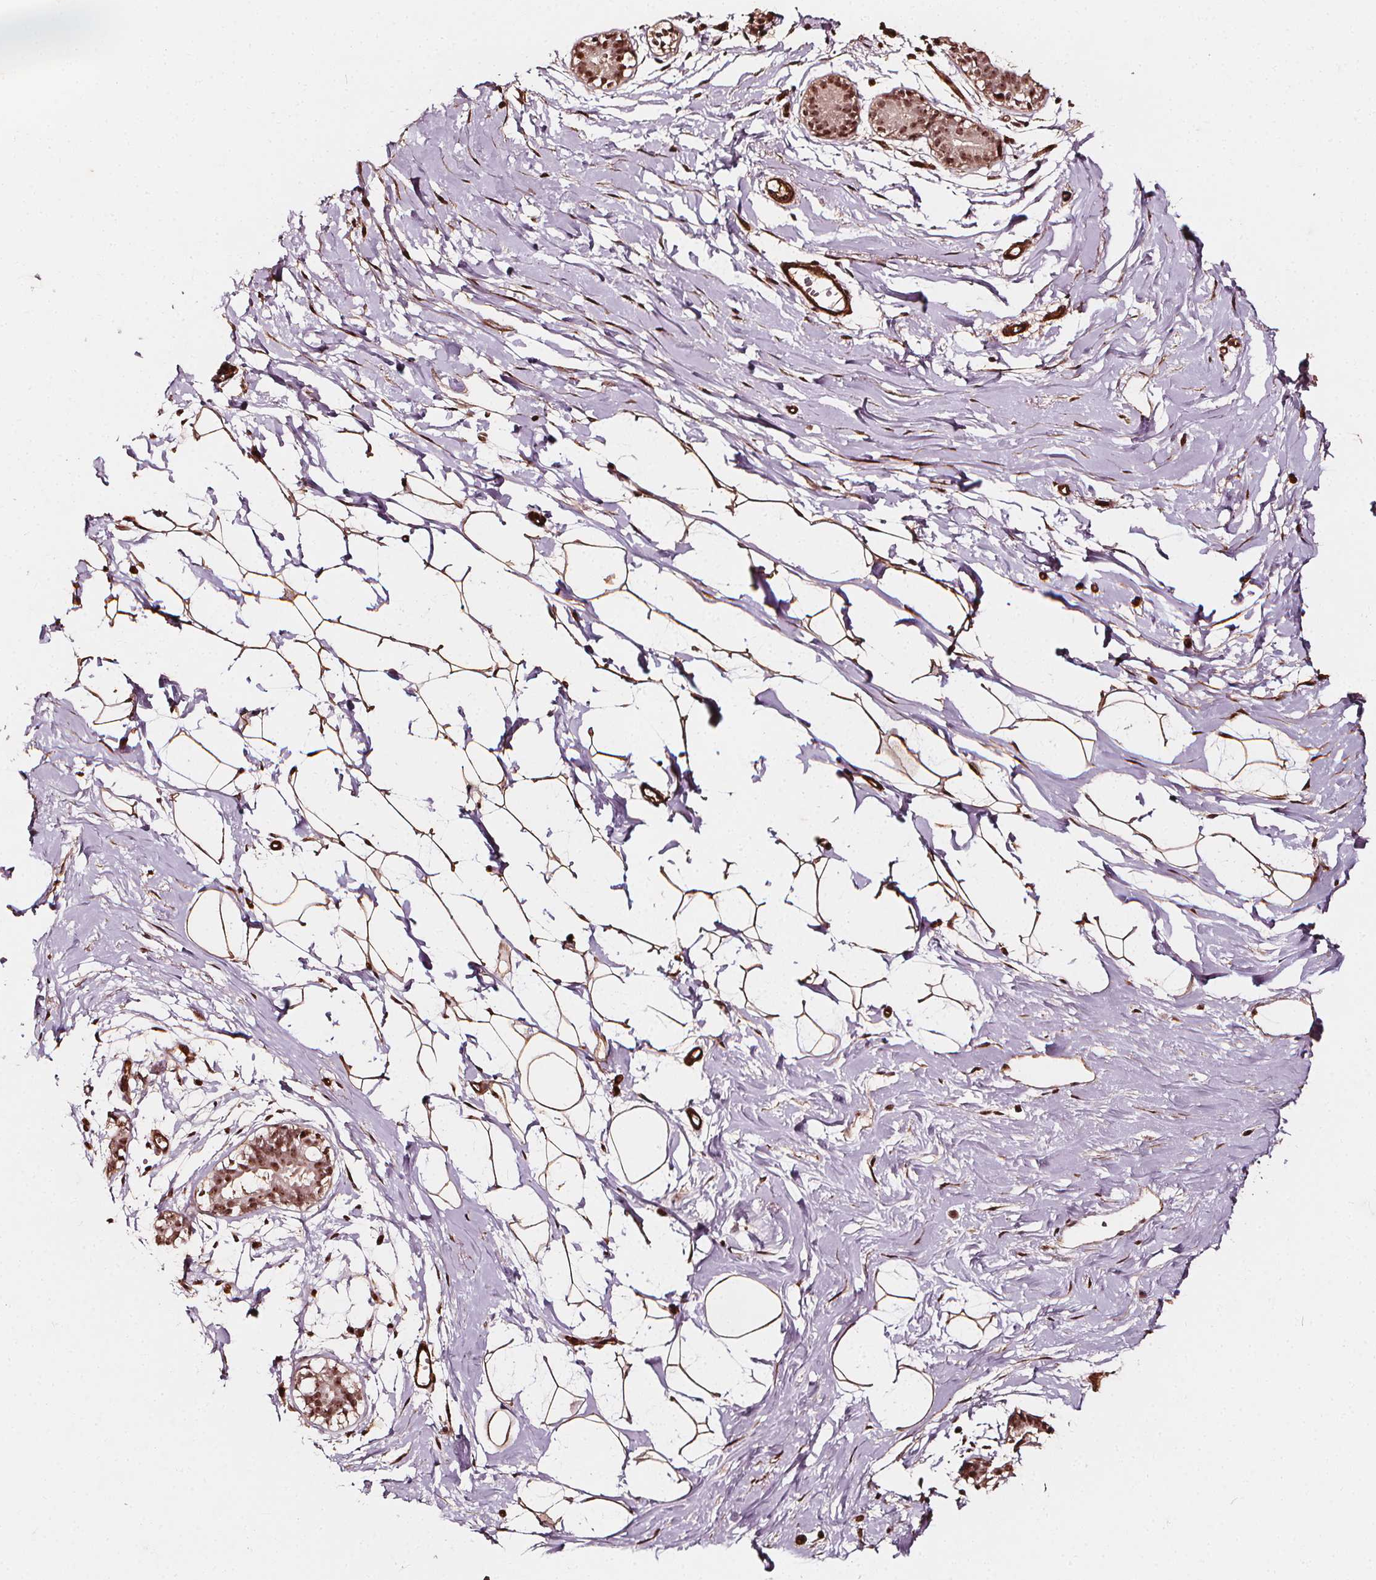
{"staining": {"intensity": "weak", "quantity": ">75%", "location": "cytoplasmic/membranous,nuclear"}, "tissue": "breast", "cell_type": "Adipocytes", "image_type": "normal", "snomed": [{"axis": "morphology", "description": "Normal tissue, NOS"}, {"axis": "topography", "description": "Breast"}], "caption": "Adipocytes demonstrate low levels of weak cytoplasmic/membranous,nuclear expression in about >75% of cells in unremarkable breast.", "gene": "EXOSC9", "patient": {"sex": "female", "age": 49}}